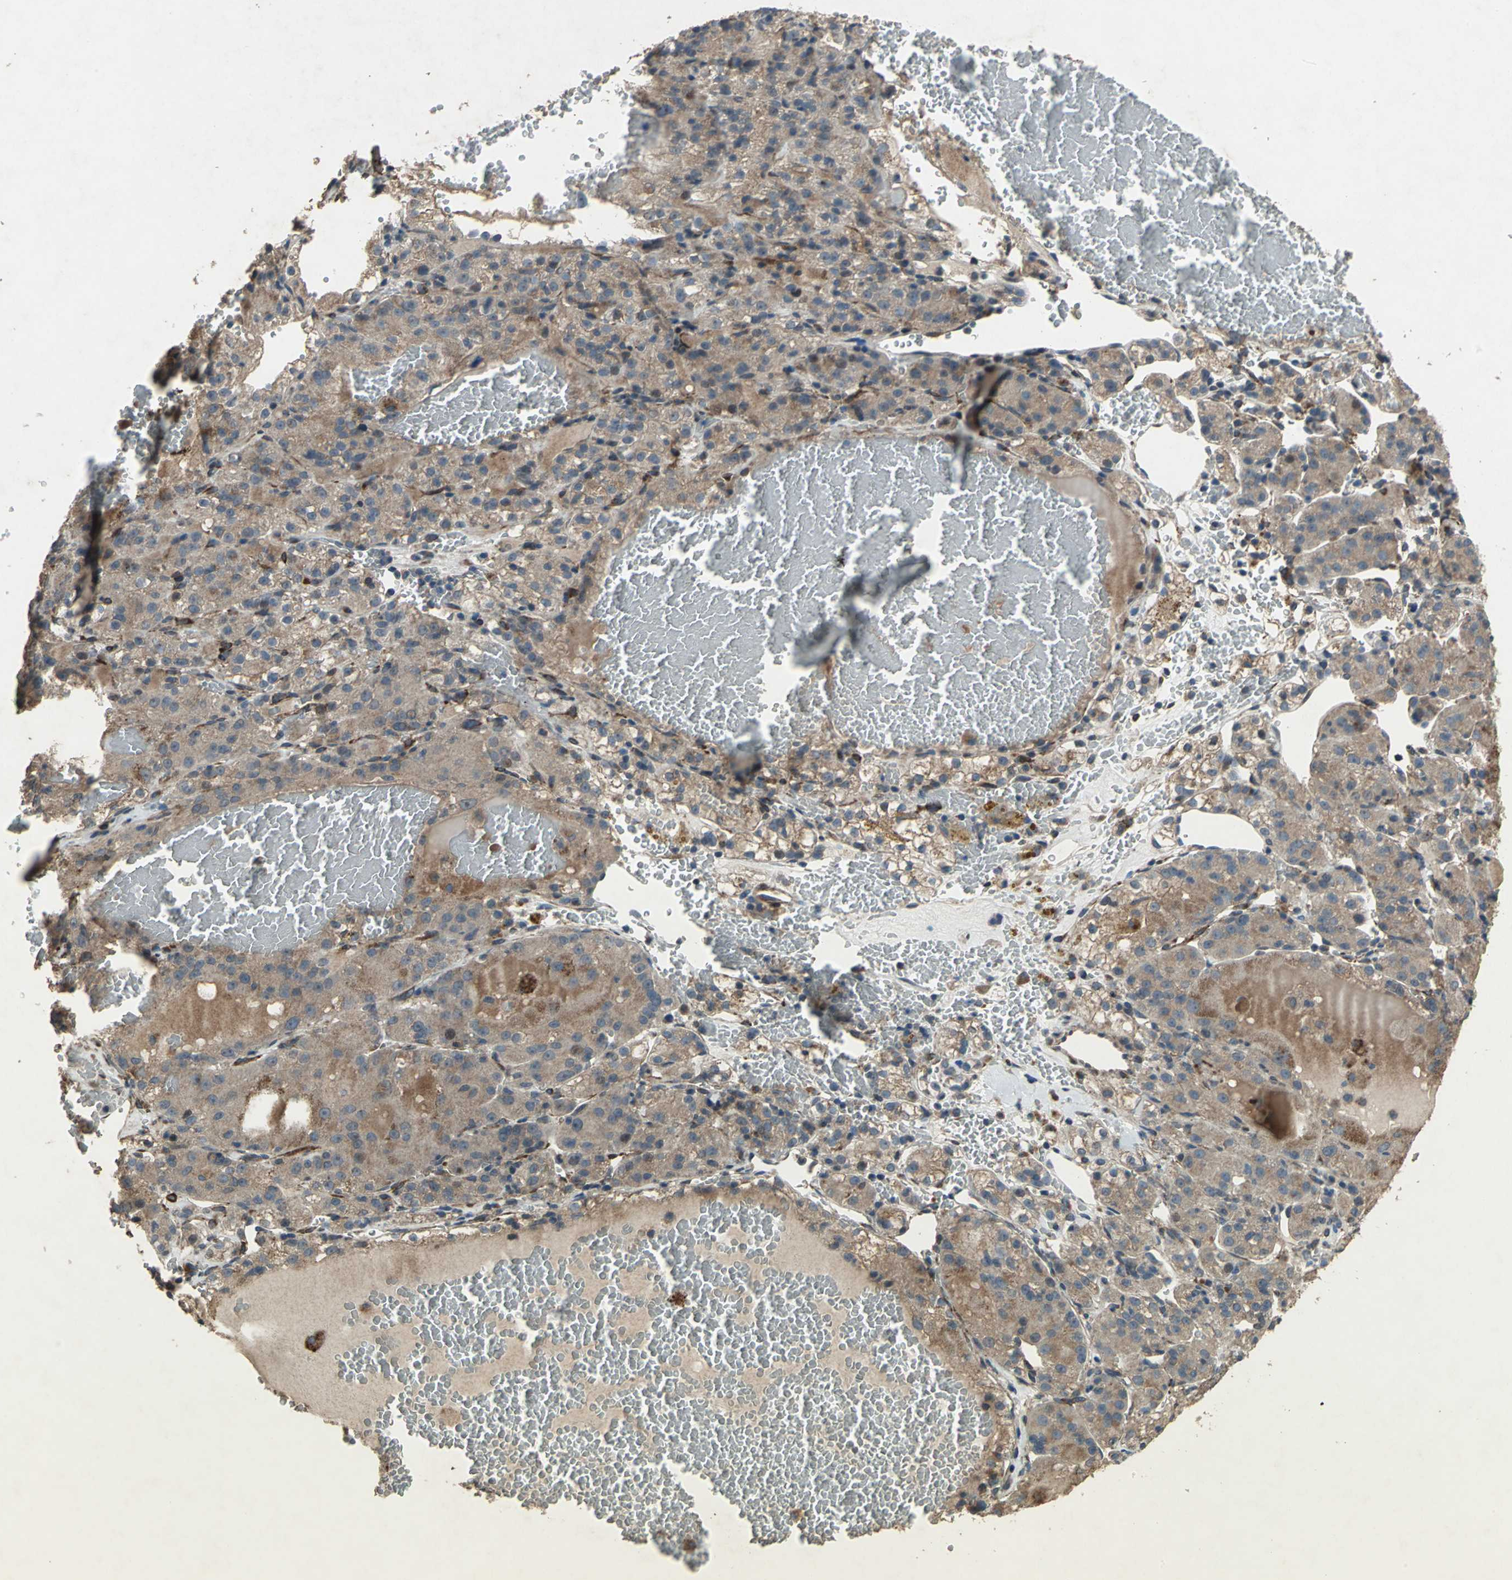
{"staining": {"intensity": "weak", "quantity": ">75%", "location": "cytoplasmic/membranous"}, "tissue": "renal cancer", "cell_type": "Tumor cells", "image_type": "cancer", "snomed": [{"axis": "morphology", "description": "Normal tissue, NOS"}, {"axis": "morphology", "description": "Adenocarcinoma, NOS"}, {"axis": "topography", "description": "Kidney"}], "caption": "IHC (DAB) staining of renal cancer (adenocarcinoma) reveals weak cytoplasmic/membranous protein staining in approximately >75% of tumor cells. (Stains: DAB (3,3'-diaminobenzidine) in brown, nuclei in blue, Microscopy: brightfield microscopy at high magnification).", "gene": "SEPTIN4", "patient": {"sex": "male", "age": 61}}